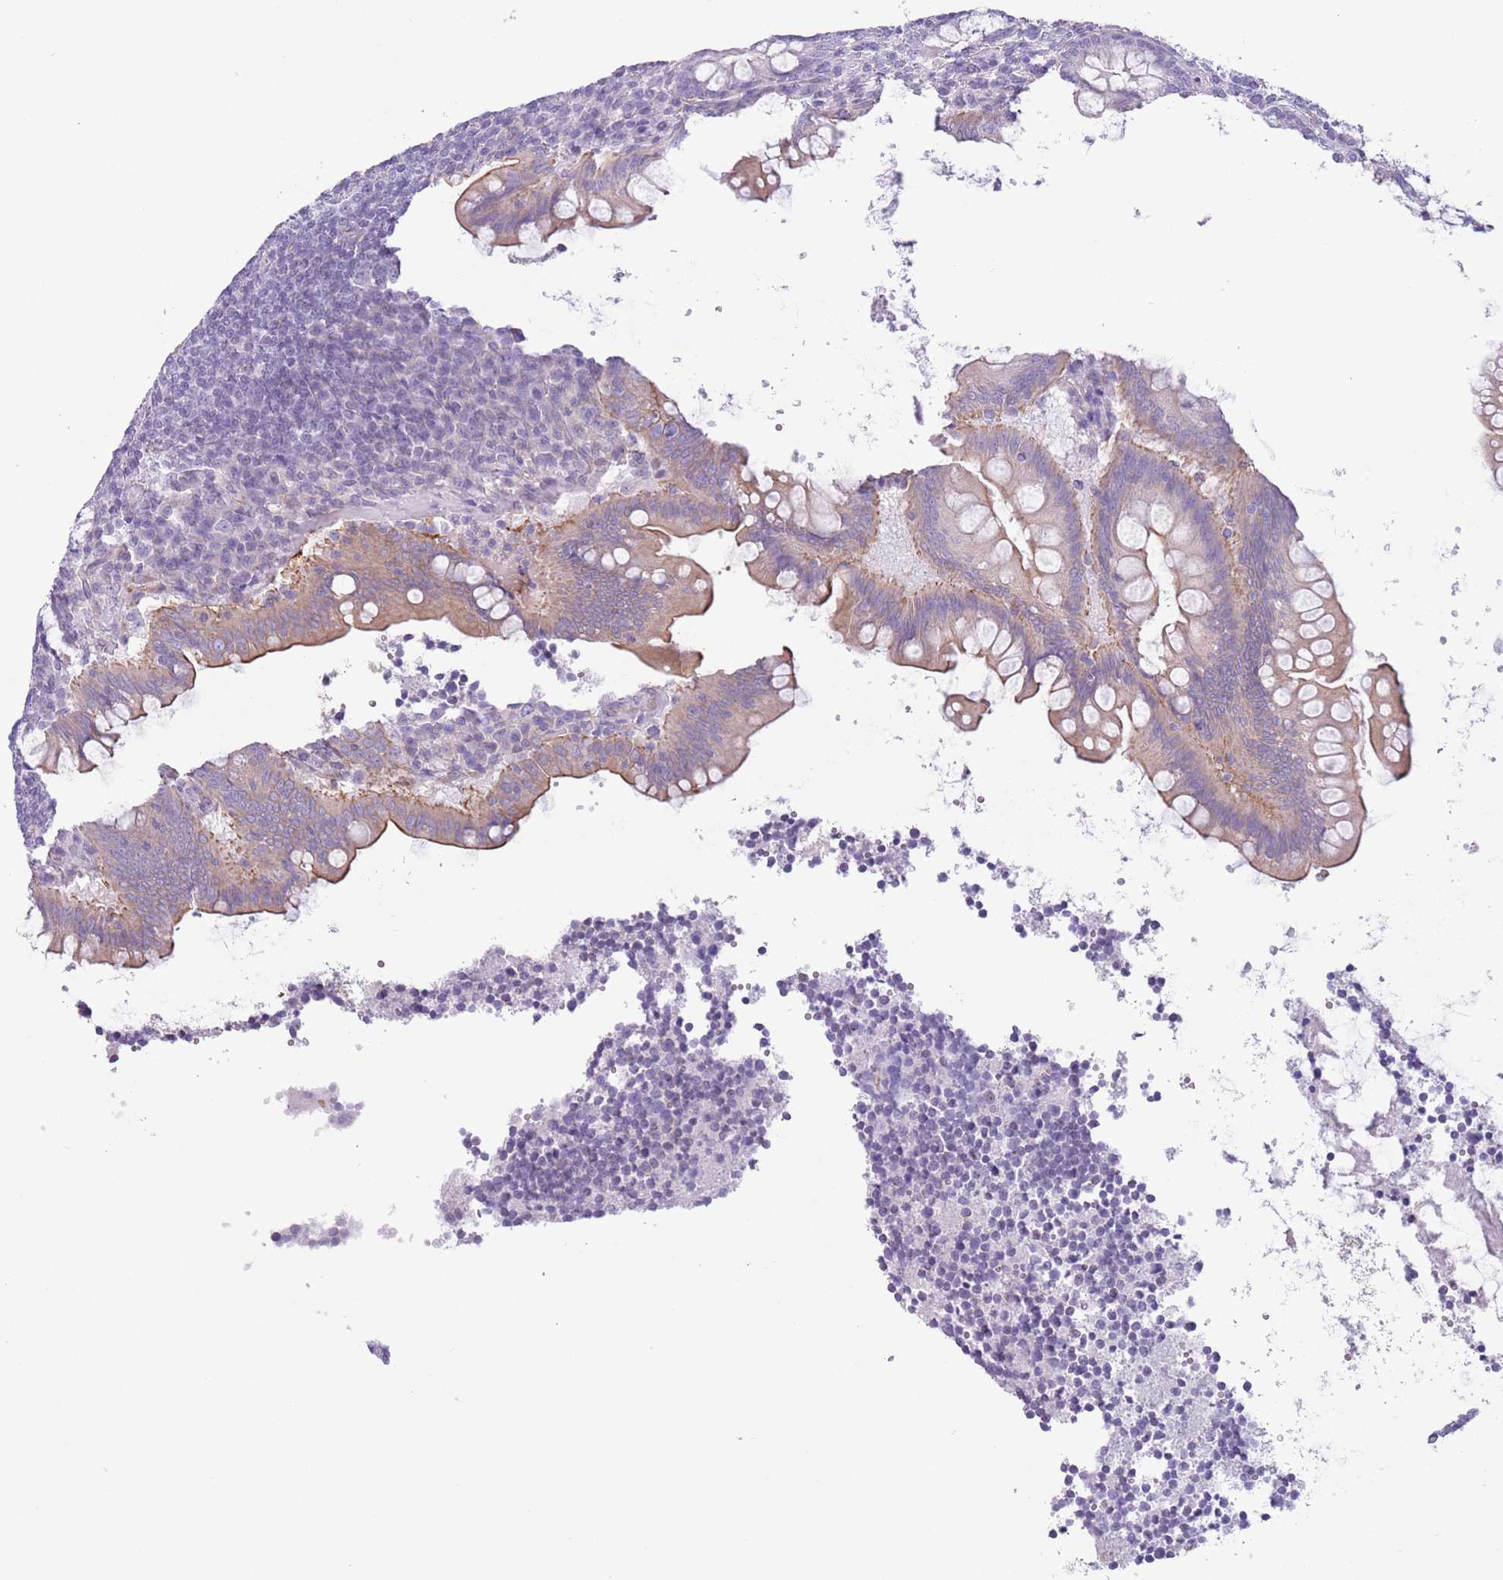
{"staining": {"intensity": "moderate", "quantity": "<25%", "location": "cytoplasmic/membranous"}, "tissue": "appendix", "cell_type": "Glandular cells", "image_type": "normal", "snomed": [{"axis": "morphology", "description": "Normal tissue, NOS"}, {"axis": "topography", "description": "Appendix"}], "caption": "Immunohistochemical staining of benign appendix exhibits low levels of moderate cytoplasmic/membranous expression in approximately <25% of glandular cells.", "gene": "RBP3", "patient": {"sex": "female", "age": 33}}